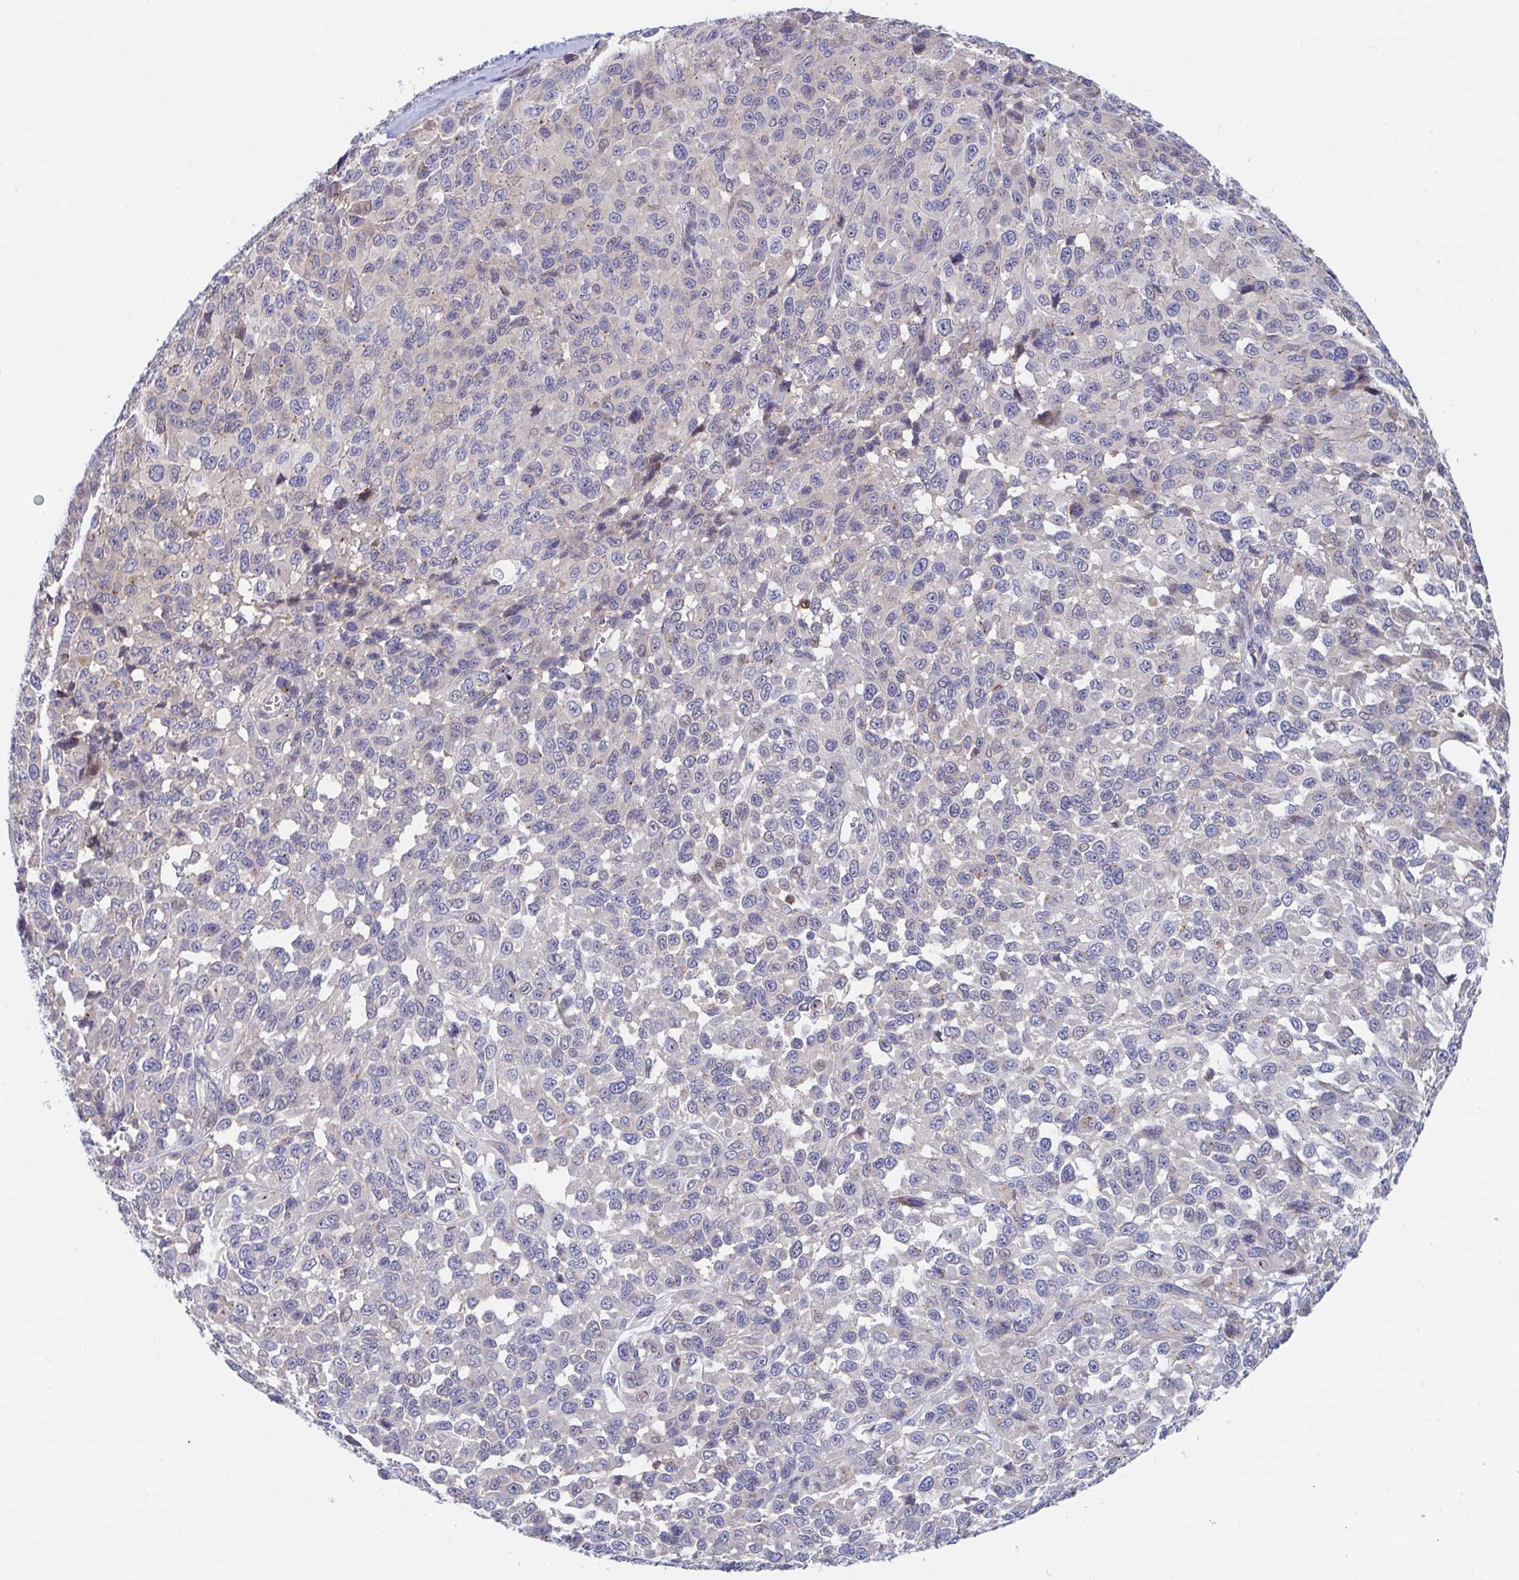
{"staining": {"intensity": "negative", "quantity": "none", "location": "none"}, "tissue": "melanoma", "cell_type": "Tumor cells", "image_type": "cancer", "snomed": [{"axis": "morphology", "description": "Malignant melanoma, NOS"}, {"axis": "topography", "description": "Skin"}], "caption": "Malignant melanoma was stained to show a protein in brown. There is no significant staining in tumor cells.", "gene": "P2RX3", "patient": {"sex": "male", "age": 62}}